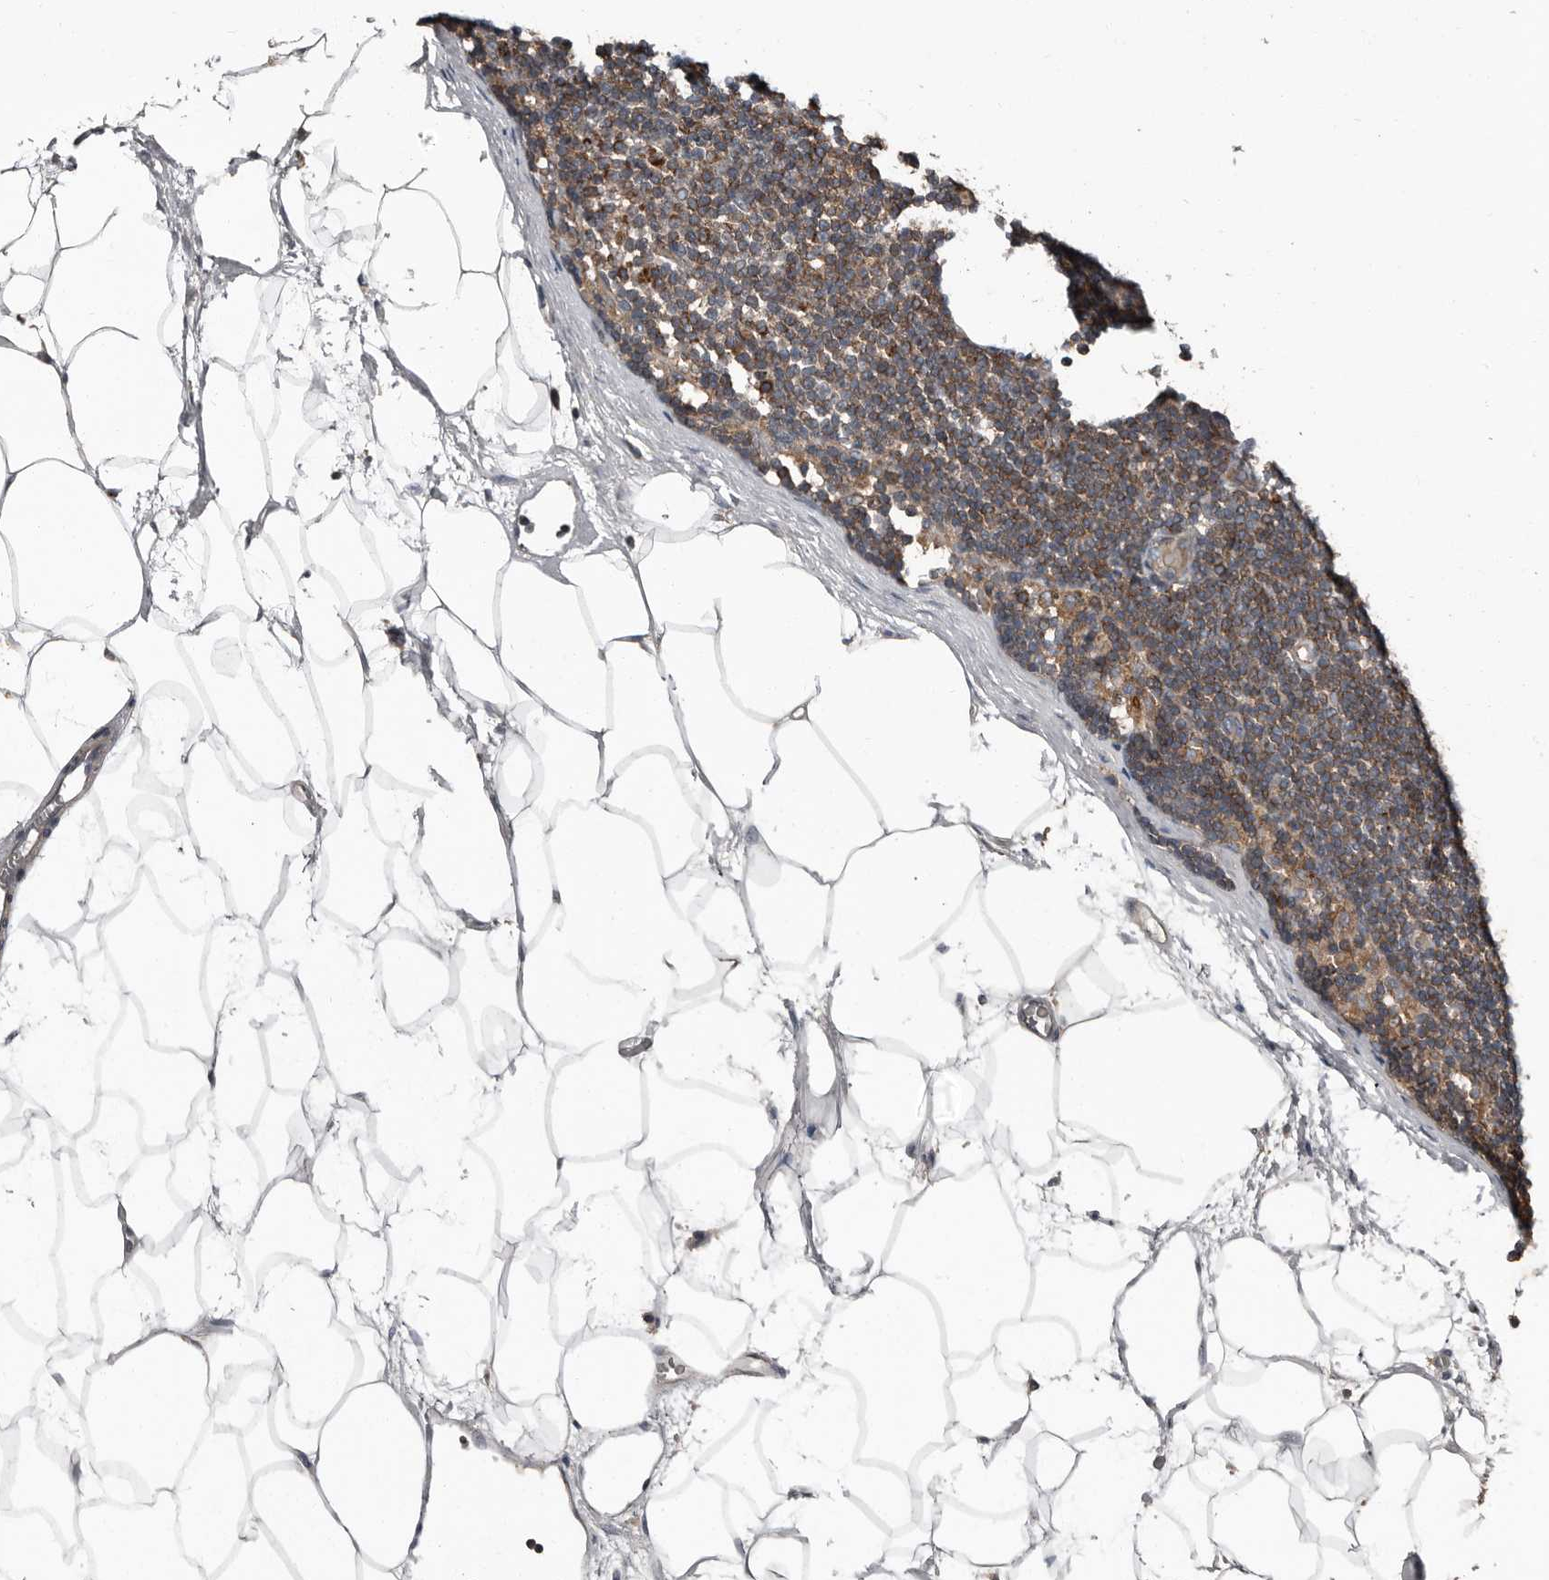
{"staining": {"intensity": "moderate", "quantity": "25%-75%", "location": "cytoplasmic/membranous"}, "tissue": "lymphoma", "cell_type": "Tumor cells", "image_type": "cancer", "snomed": [{"axis": "morphology", "description": "Malignant lymphoma, non-Hodgkin's type, Low grade"}, {"axis": "topography", "description": "Lymph node"}], "caption": "This is a micrograph of IHC staining of malignant lymphoma, non-Hodgkin's type (low-grade), which shows moderate positivity in the cytoplasmic/membranous of tumor cells.", "gene": "FBXO31", "patient": {"sex": "female", "age": 53}}